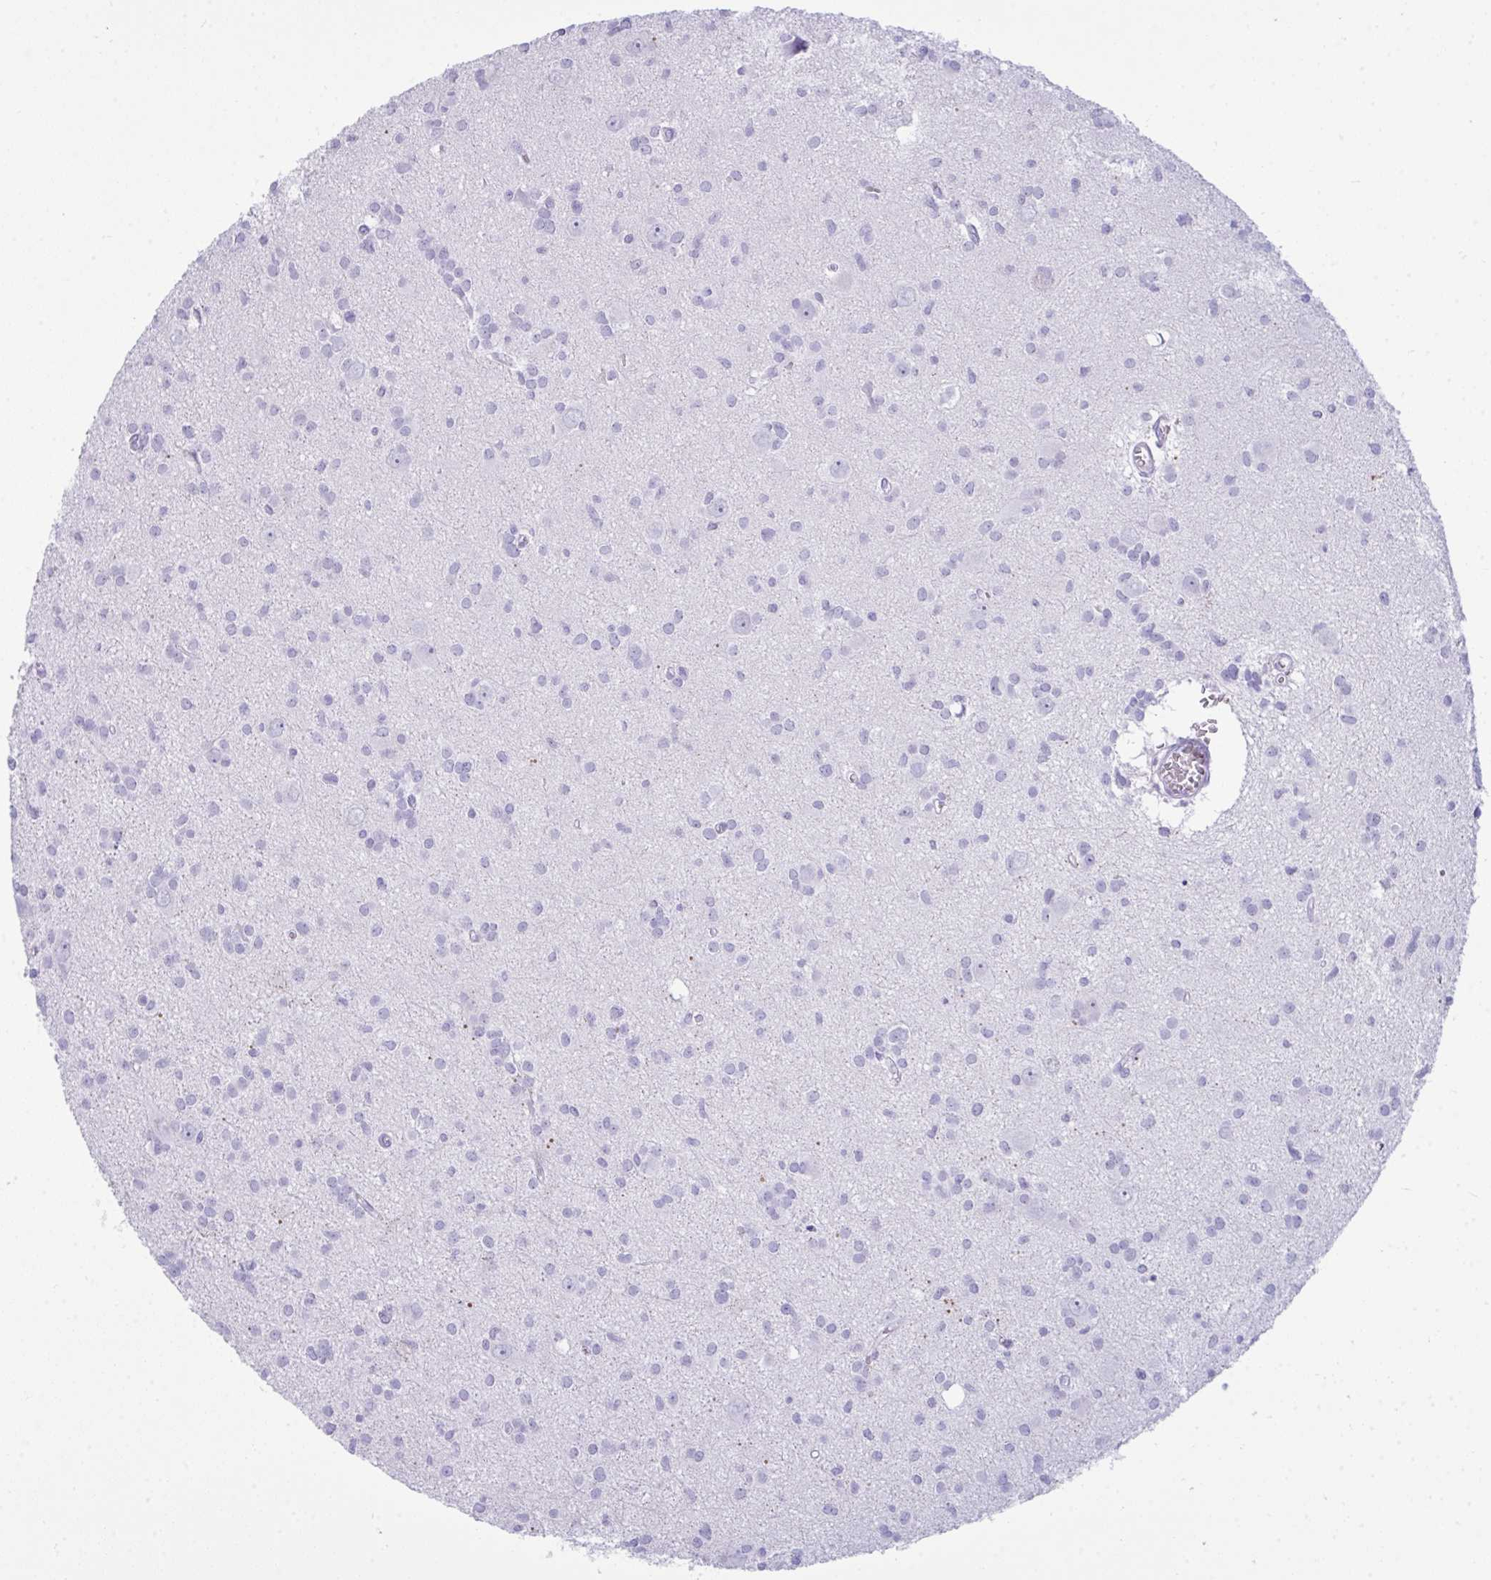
{"staining": {"intensity": "negative", "quantity": "none", "location": "none"}, "tissue": "glioma", "cell_type": "Tumor cells", "image_type": "cancer", "snomed": [{"axis": "morphology", "description": "Glioma, malignant, High grade"}, {"axis": "topography", "description": "Brain"}], "caption": "Glioma stained for a protein using immunohistochemistry demonstrates no positivity tumor cells.", "gene": "ARHGAP42", "patient": {"sex": "male", "age": 23}}